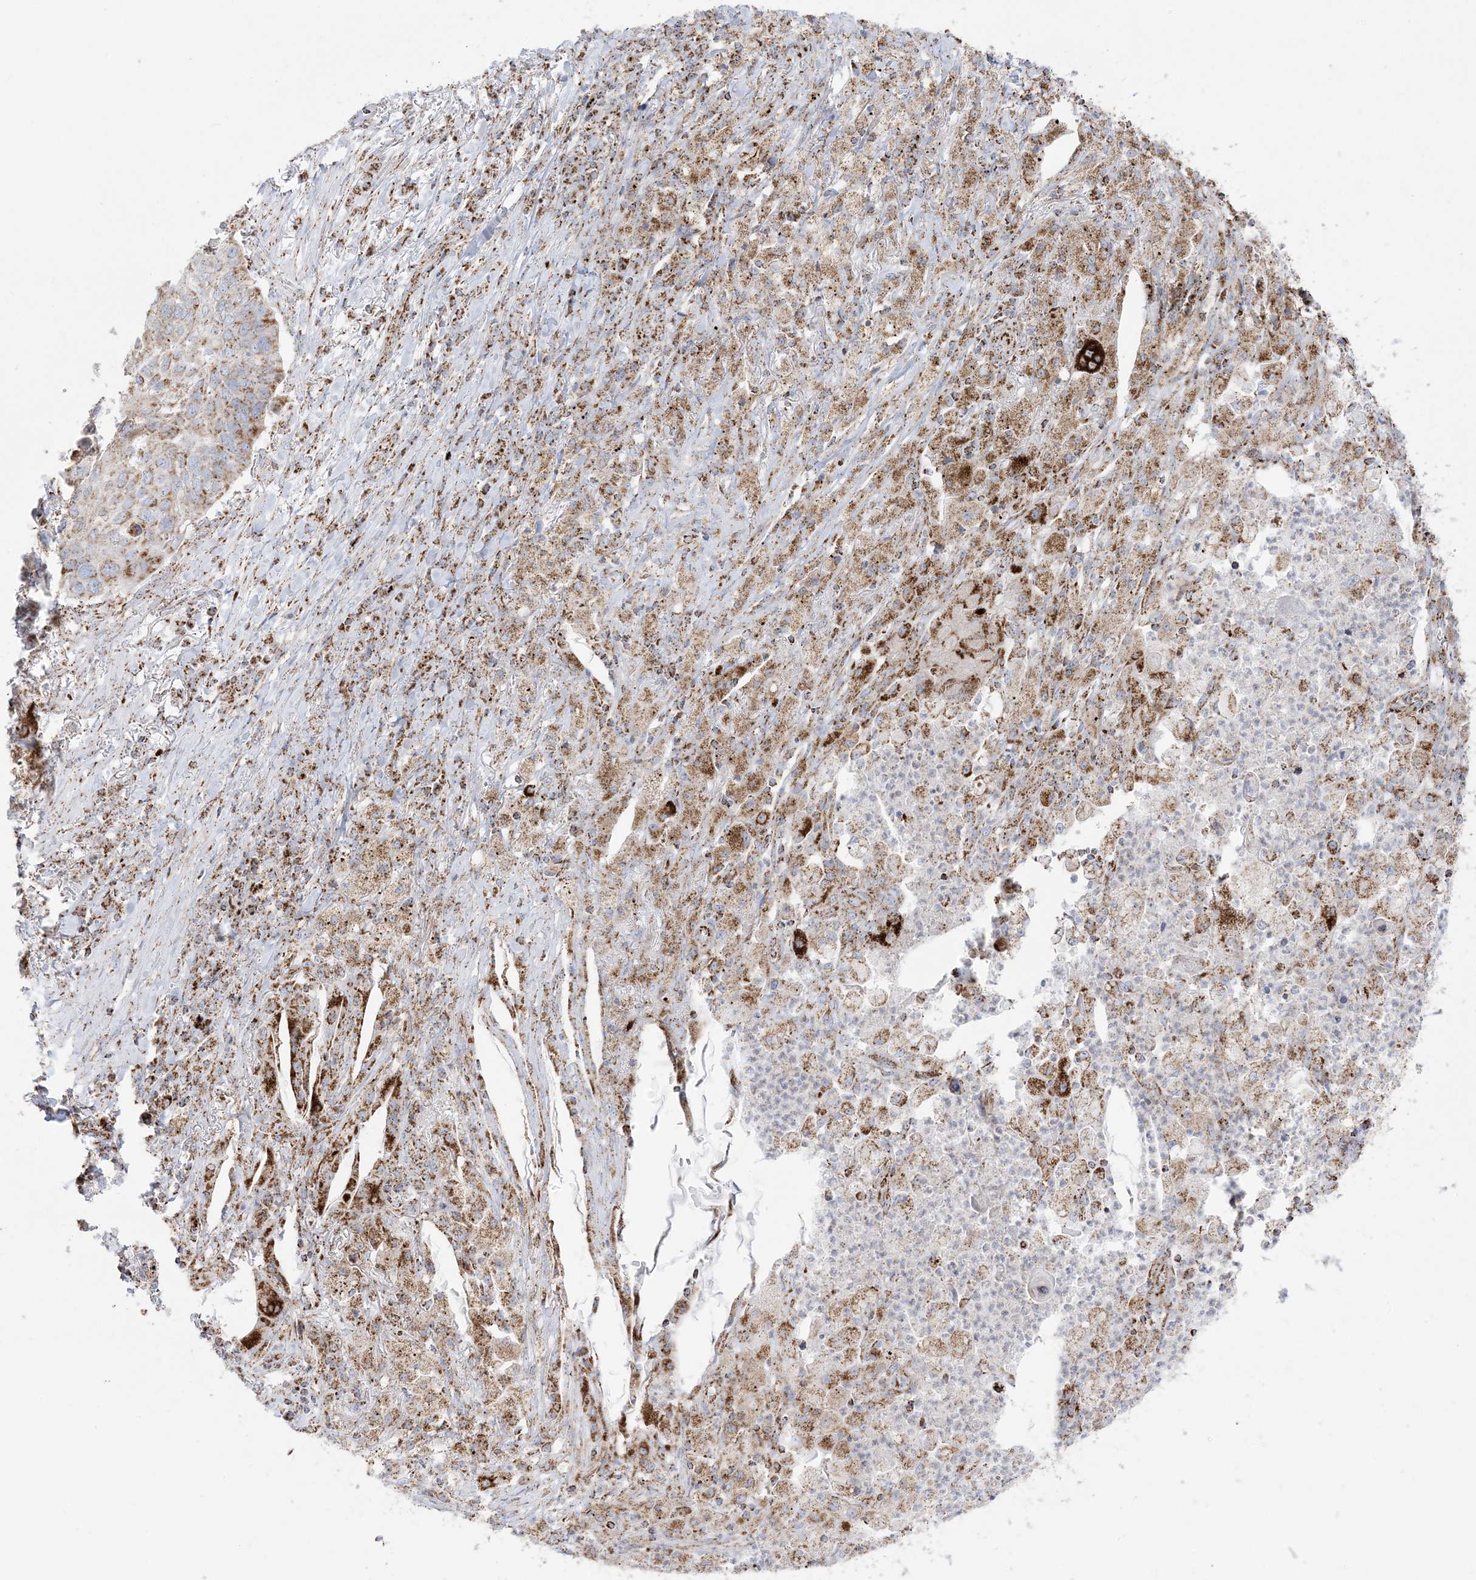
{"staining": {"intensity": "weak", "quantity": ">75%", "location": "cytoplasmic/membranous"}, "tissue": "lung cancer", "cell_type": "Tumor cells", "image_type": "cancer", "snomed": [{"axis": "morphology", "description": "Squamous cell carcinoma, NOS"}, {"axis": "topography", "description": "Lung"}], "caption": "Immunohistochemical staining of lung squamous cell carcinoma exhibits weak cytoplasmic/membranous protein expression in about >75% of tumor cells. The protein of interest is stained brown, and the nuclei are stained in blue (DAB (3,3'-diaminobenzidine) IHC with brightfield microscopy, high magnification).", "gene": "MRPS36", "patient": {"sex": "female", "age": 63}}